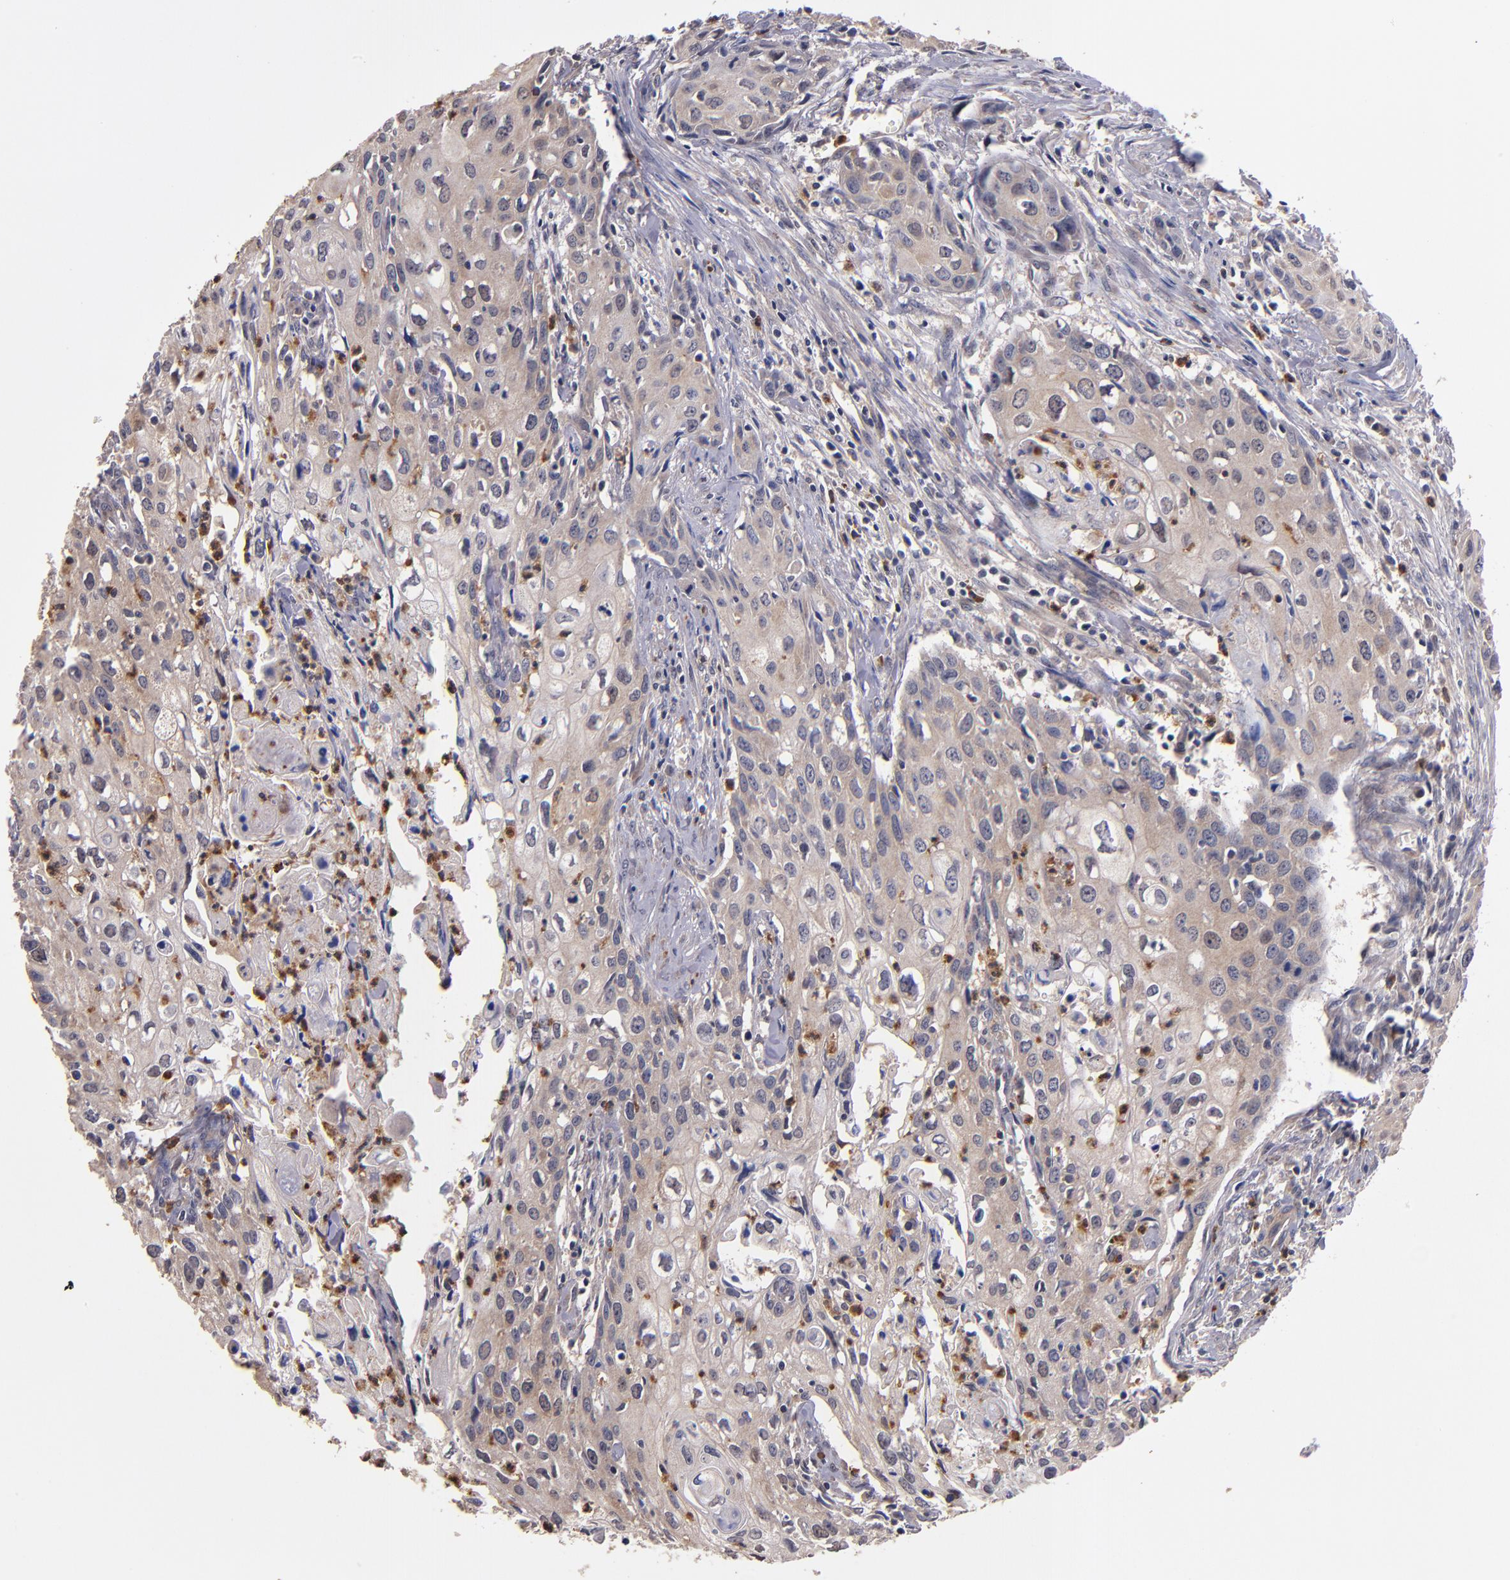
{"staining": {"intensity": "weak", "quantity": ">75%", "location": "cytoplasmic/membranous"}, "tissue": "urothelial cancer", "cell_type": "Tumor cells", "image_type": "cancer", "snomed": [{"axis": "morphology", "description": "Urothelial carcinoma, High grade"}, {"axis": "topography", "description": "Urinary bladder"}], "caption": "DAB (3,3'-diaminobenzidine) immunohistochemical staining of human urothelial carcinoma (high-grade) shows weak cytoplasmic/membranous protein expression in about >75% of tumor cells. The protein of interest is shown in brown color, while the nuclei are stained blue.", "gene": "TTLL12", "patient": {"sex": "male", "age": 54}}